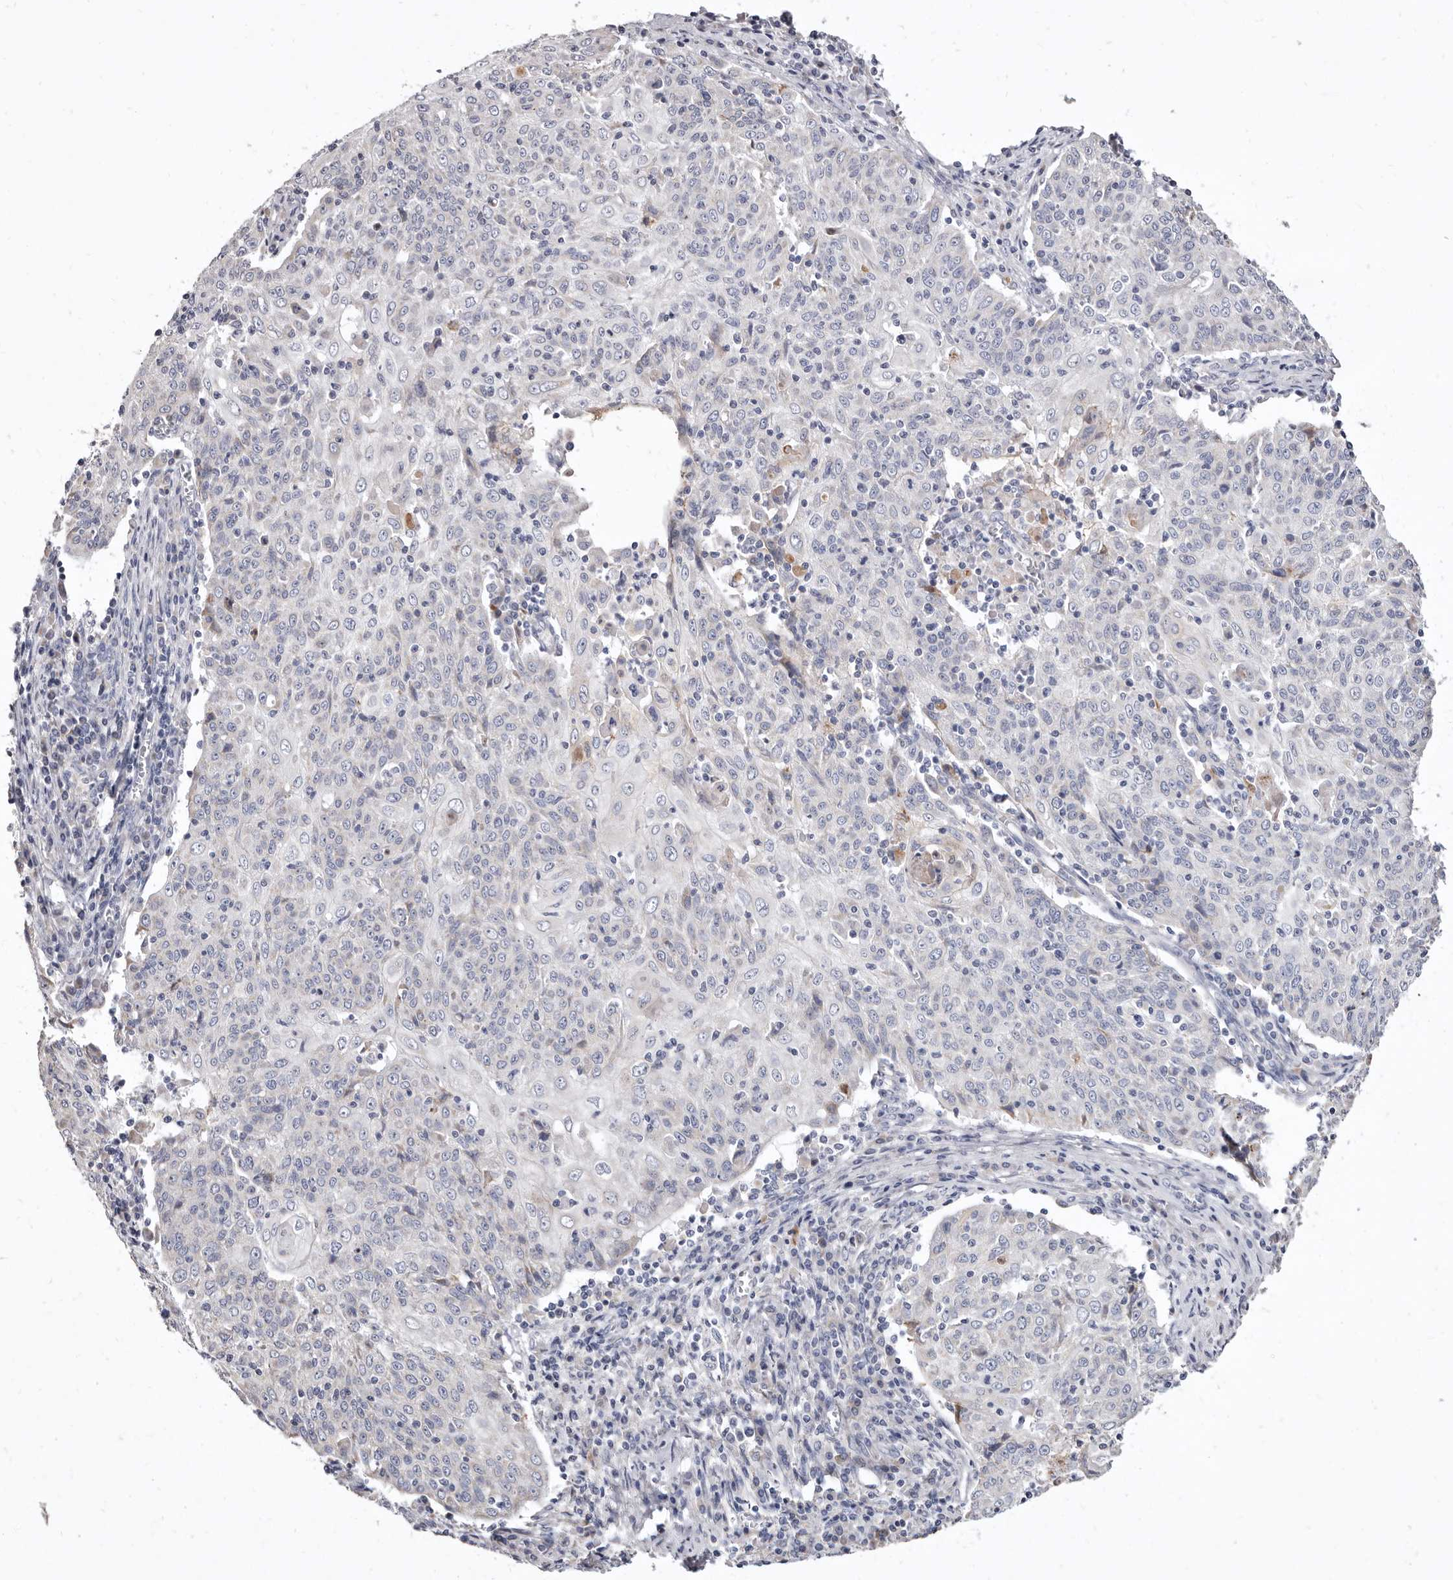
{"staining": {"intensity": "negative", "quantity": "none", "location": "none"}, "tissue": "cervical cancer", "cell_type": "Tumor cells", "image_type": "cancer", "snomed": [{"axis": "morphology", "description": "Squamous cell carcinoma, NOS"}, {"axis": "topography", "description": "Cervix"}], "caption": "Cervical cancer was stained to show a protein in brown. There is no significant staining in tumor cells.", "gene": "CYP2E1", "patient": {"sex": "female", "age": 48}}